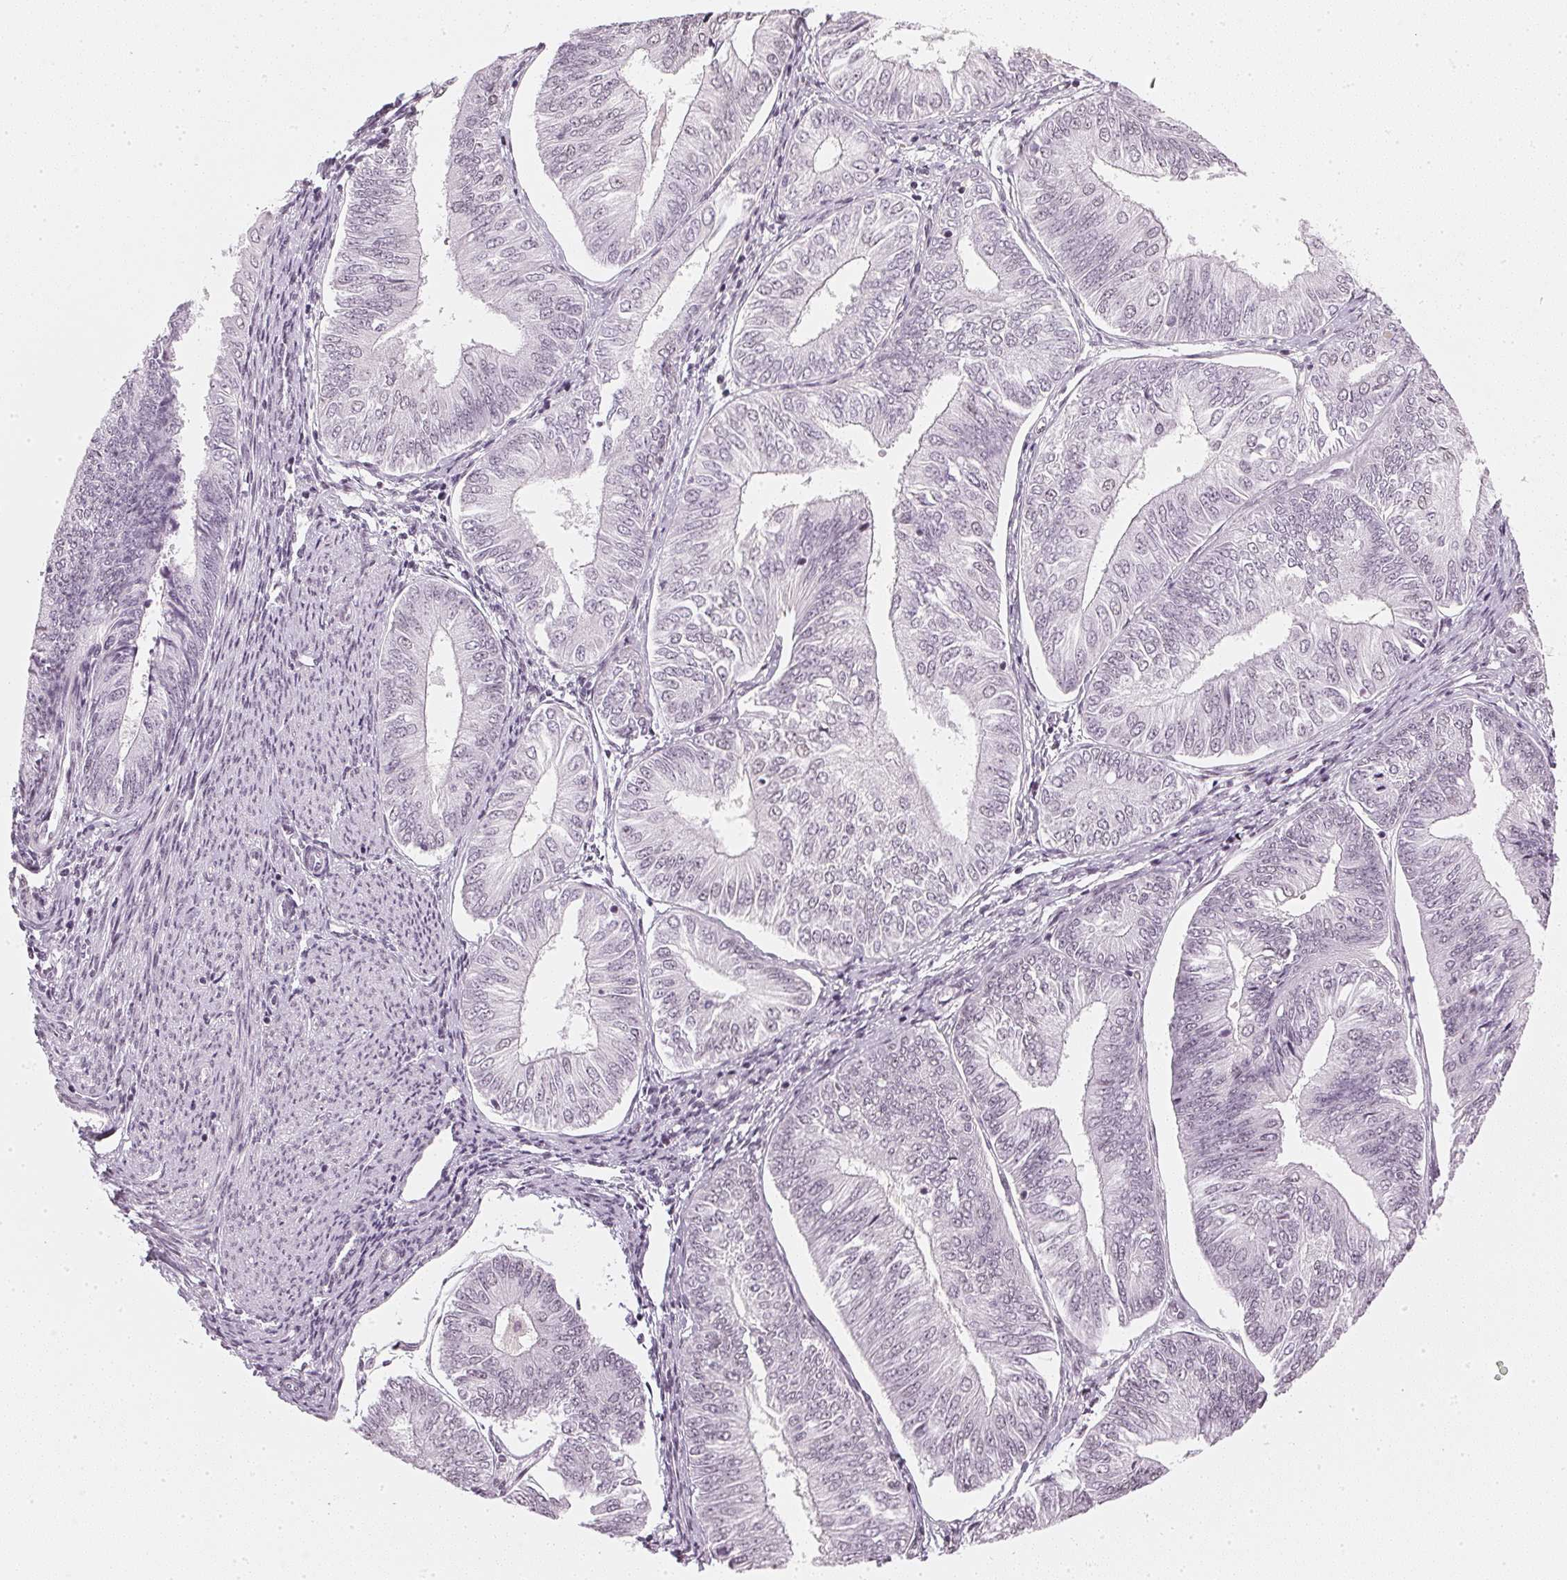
{"staining": {"intensity": "negative", "quantity": "none", "location": "none"}, "tissue": "endometrial cancer", "cell_type": "Tumor cells", "image_type": "cancer", "snomed": [{"axis": "morphology", "description": "Adenocarcinoma, NOS"}, {"axis": "topography", "description": "Endometrium"}], "caption": "Endometrial cancer (adenocarcinoma) was stained to show a protein in brown. There is no significant expression in tumor cells.", "gene": "DNAJC6", "patient": {"sex": "female", "age": 58}}